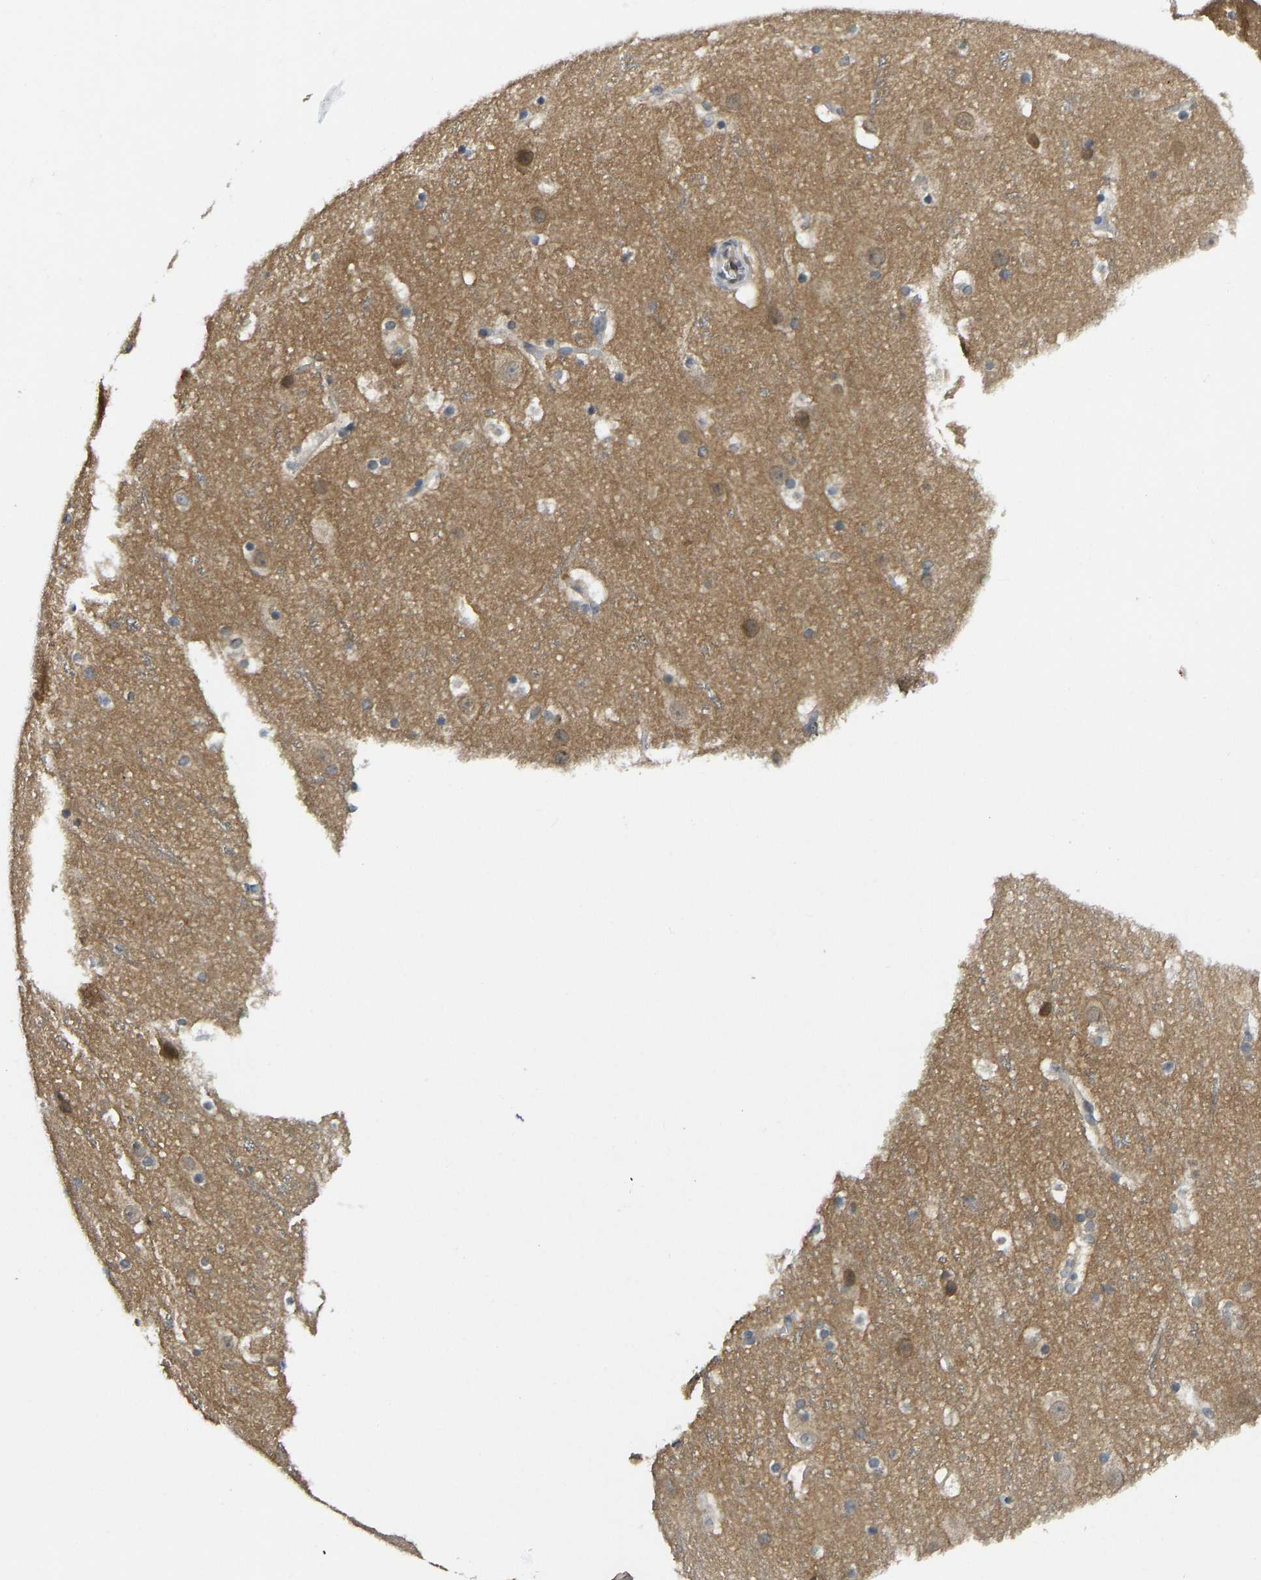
{"staining": {"intensity": "moderate", "quantity": "<25%", "location": "cytoplasmic/membranous"}, "tissue": "cerebral cortex", "cell_type": "Endothelial cells", "image_type": "normal", "snomed": [{"axis": "morphology", "description": "Normal tissue, NOS"}, {"axis": "topography", "description": "Cerebral cortex"}], "caption": "Immunohistochemistry of unremarkable human cerebral cortex demonstrates low levels of moderate cytoplasmic/membranous expression in about <25% of endothelial cells.", "gene": "NDRG3", "patient": {"sex": "male", "age": 45}}